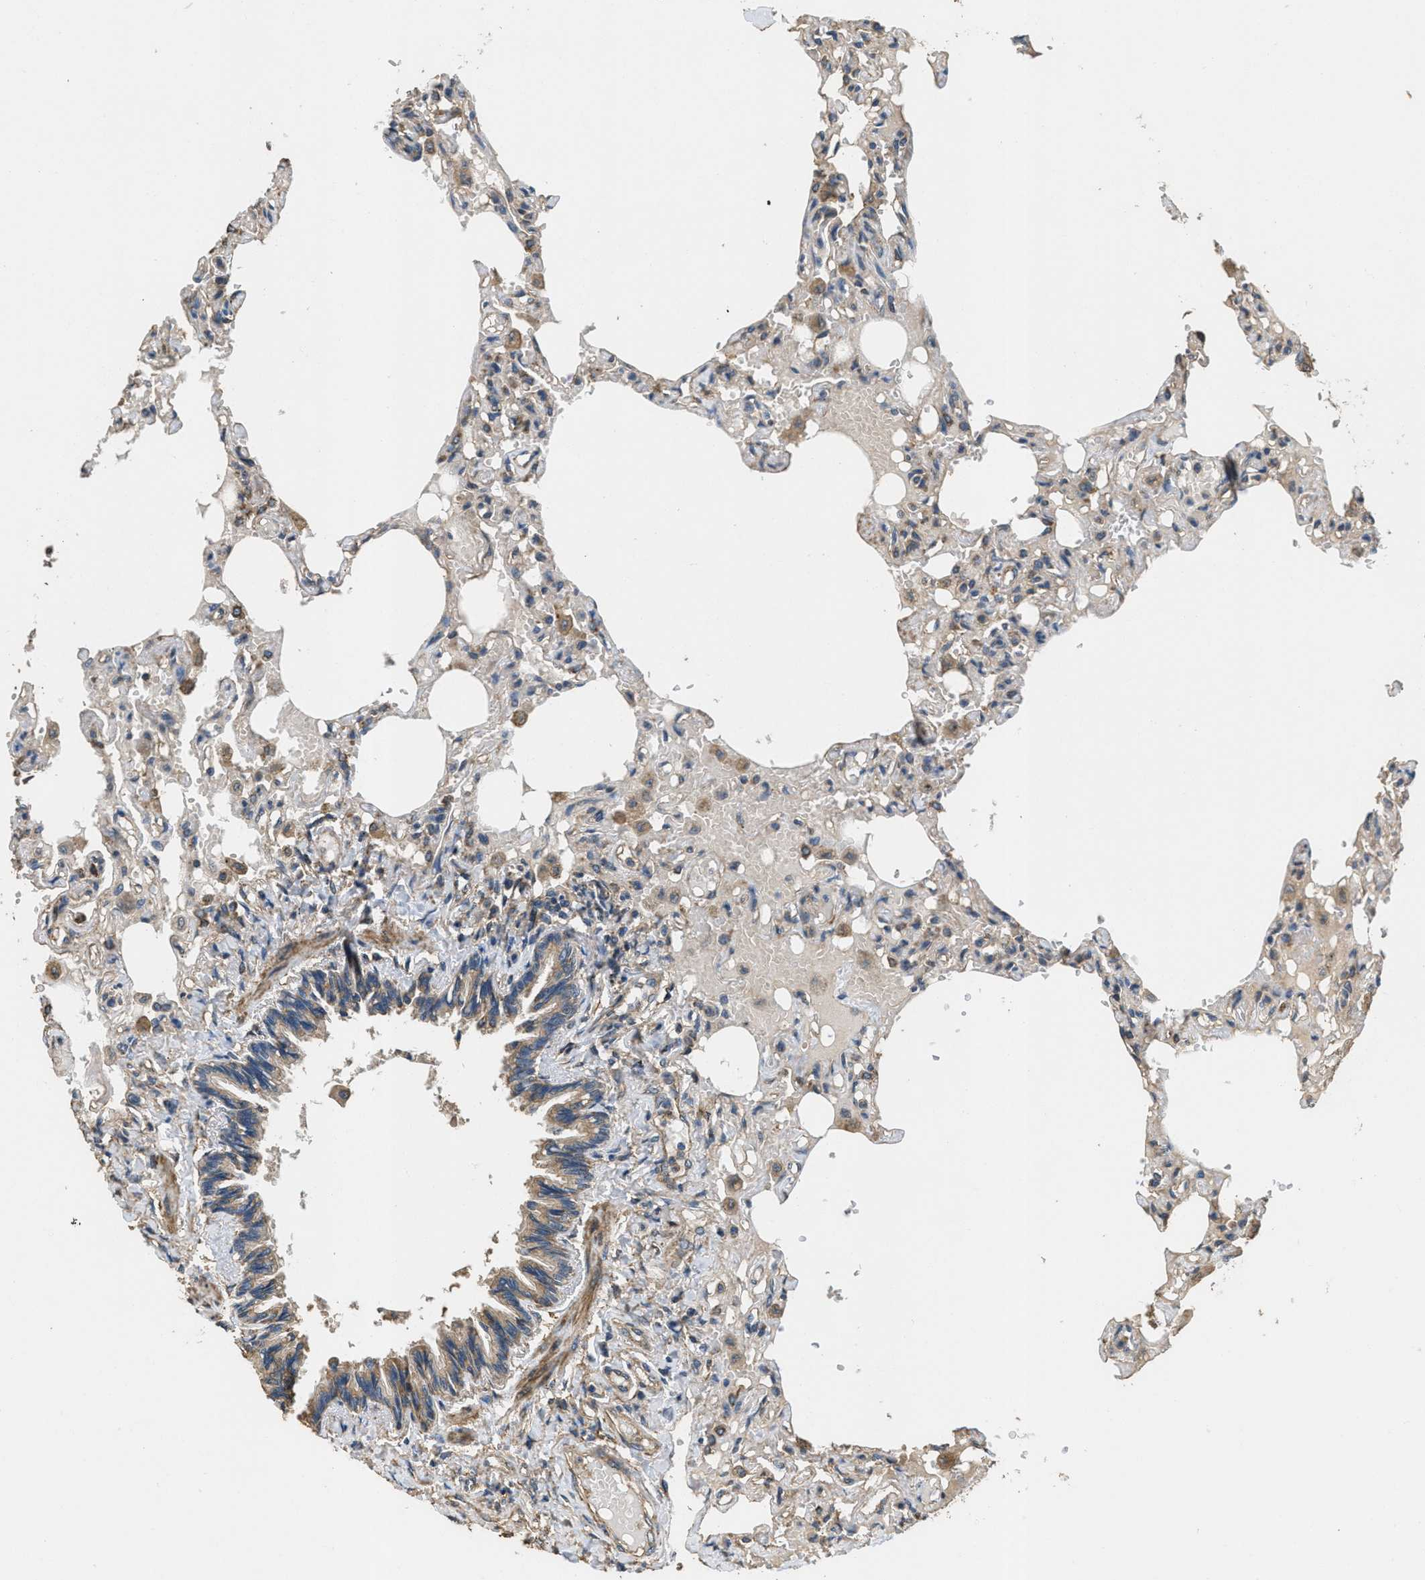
{"staining": {"intensity": "weak", "quantity": "25%-75%", "location": "cytoplasmic/membranous"}, "tissue": "lung", "cell_type": "Alveolar cells", "image_type": "normal", "snomed": [{"axis": "morphology", "description": "Normal tissue, NOS"}, {"axis": "topography", "description": "Lung"}], "caption": "About 25%-75% of alveolar cells in unremarkable human lung reveal weak cytoplasmic/membranous protein positivity as visualized by brown immunohistochemical staining.", "gene": "THBS2", "patient": {"sex": "male", "age": 21}}